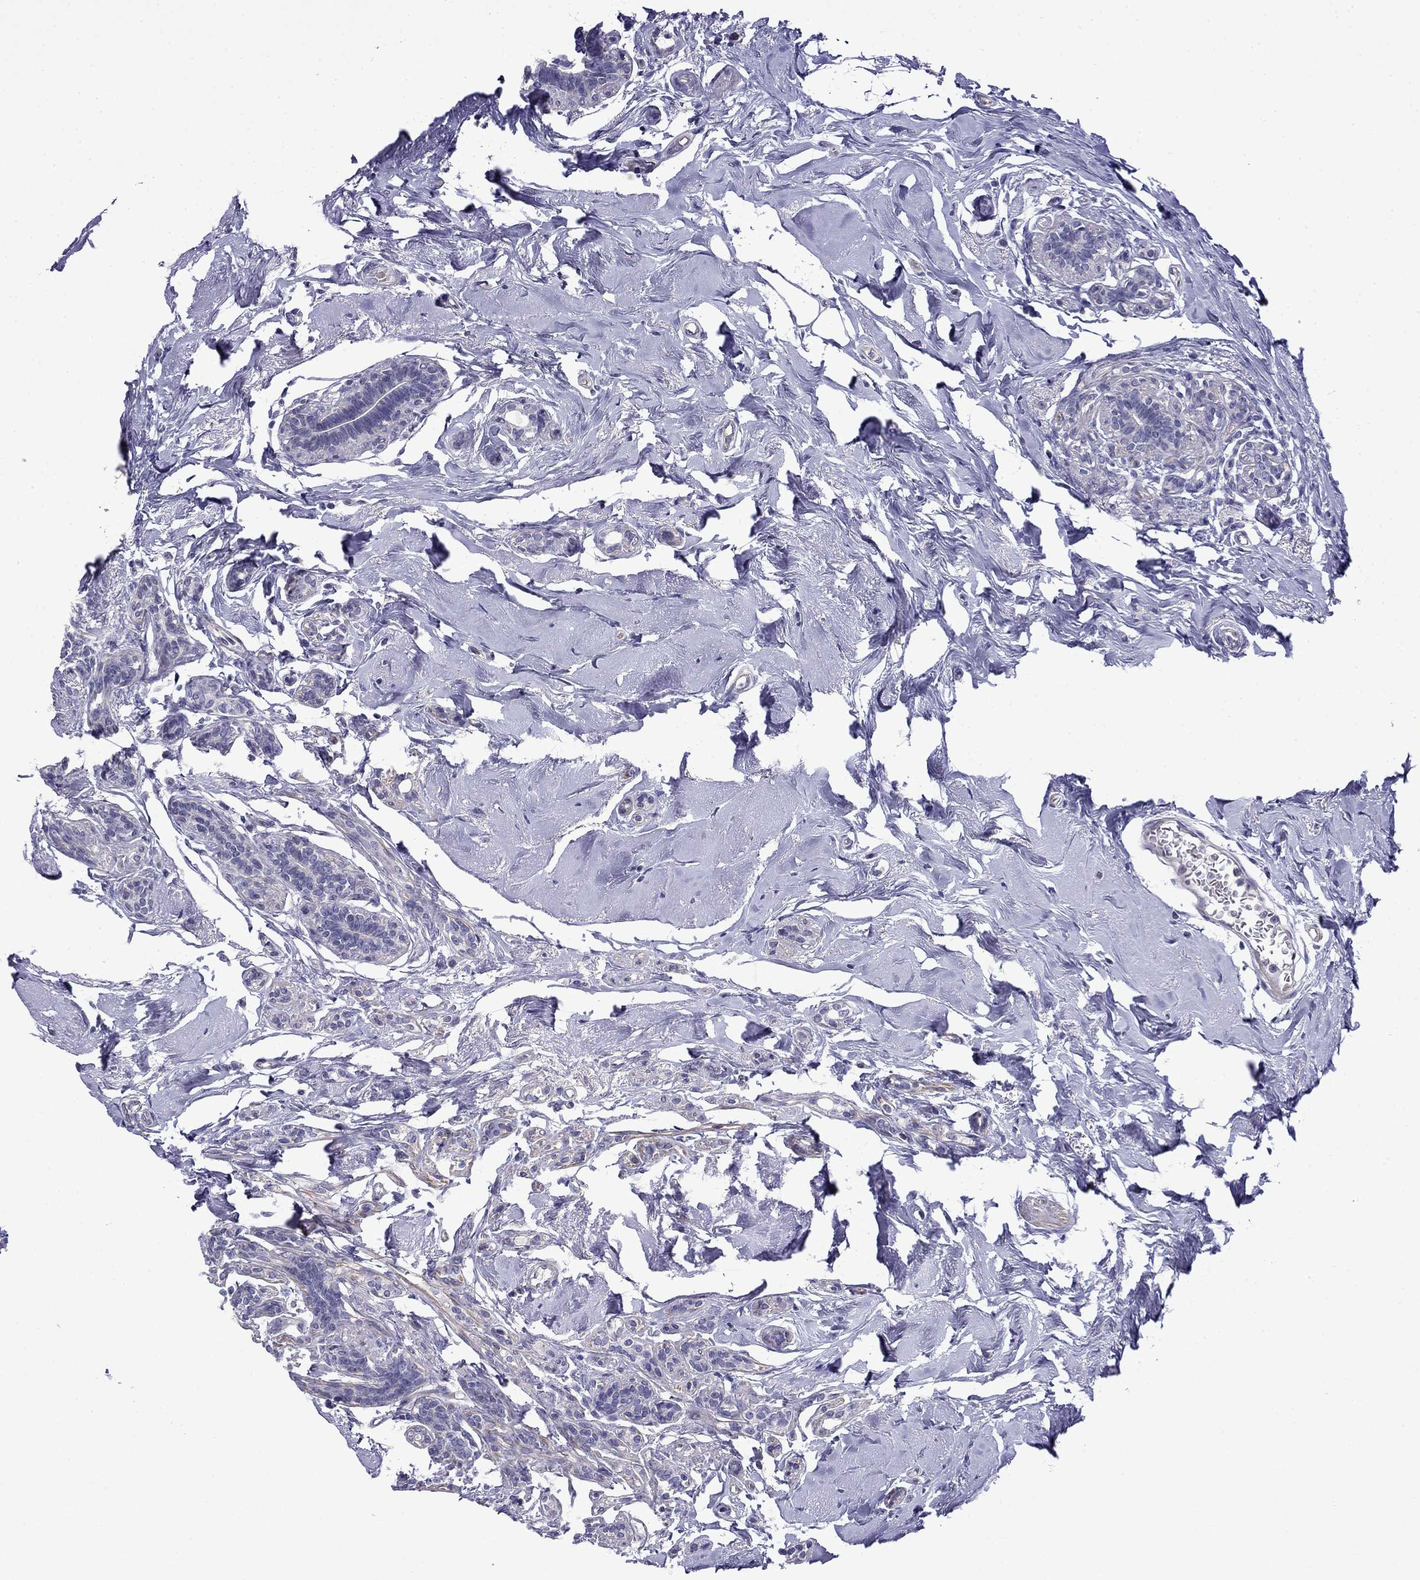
{"staining": {"intensity": "negative", "quantity": "none", "location": "none"}, "tissue": "breast cancer", "cell_type": "Tumor cells", "image_type": "cancer", "snomed": [{"axis": "morphology", "description": "Duct carcinoma"}, {"axis": "topography", "description": "Breast"}], "caption": "IHC micrograph of neoplastic tissue: breast intraductal carcinoma stained with DAB displays no significant protein expression in tumor cells. (DAB (3,3'-diaminobenzidine) IHC, high magnification).", "gene": "PRR18", "patient": {"sex": "female", "age": 83}}